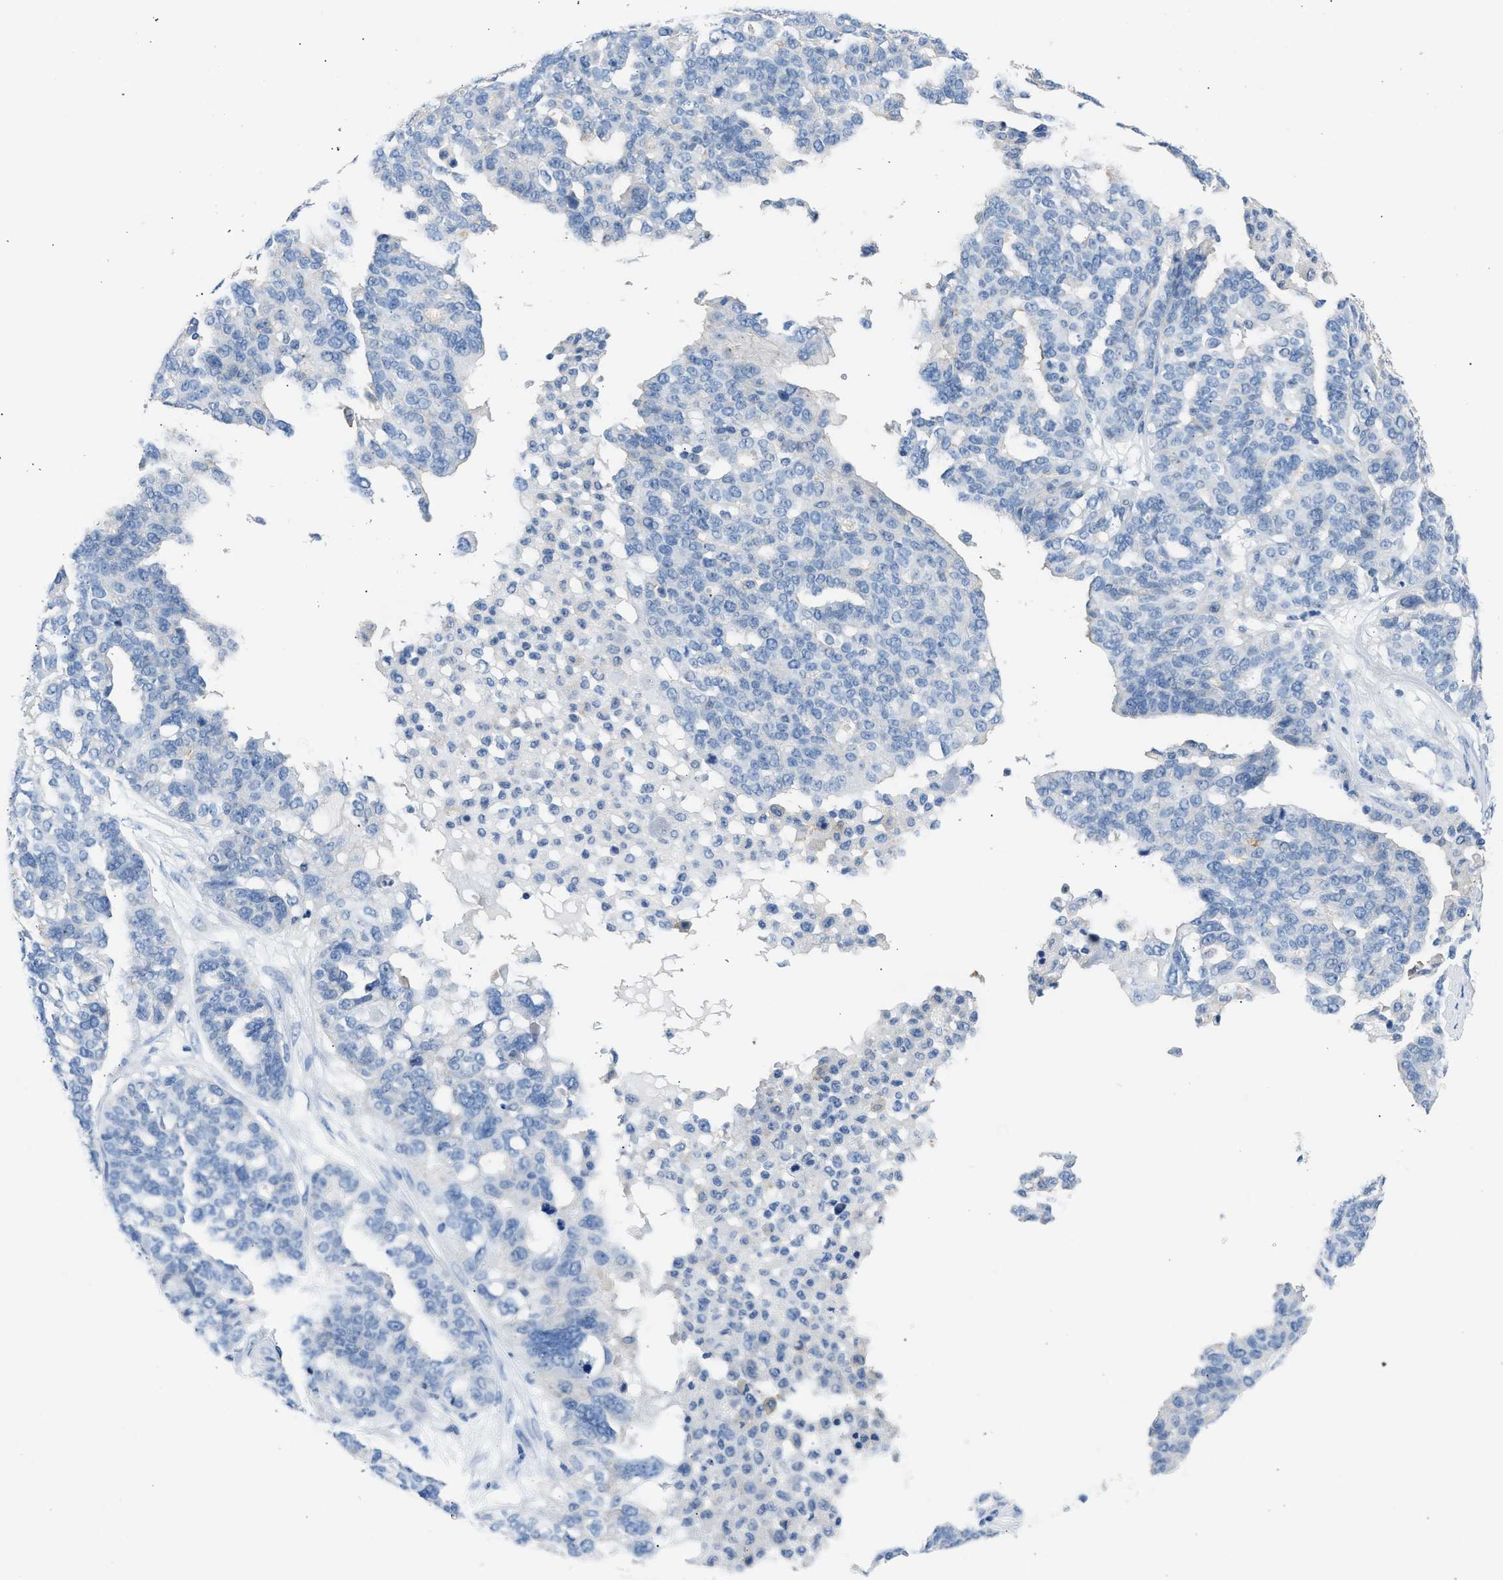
{"staining": {"intensity": "negative", "quantity": "none", "location": "none"}, "tissue": "ovarian cancer", "cell_type": "Tumor cells", "image_type": "cancer", "snomed": [{"axis": "morphology", "description": "Cystadenocarcinoma, serous, NOS"}, {"axis": "topography", "description": "Ovary"}], "caption": "Tumor cells show no significant staining in ovarian cancer (serous cystadenocarcinoma). (DAB immunohistochemistry (IHC), high magnification).", "gene": "ERBB2", "patient": {"sex": "female", "age": 59}}